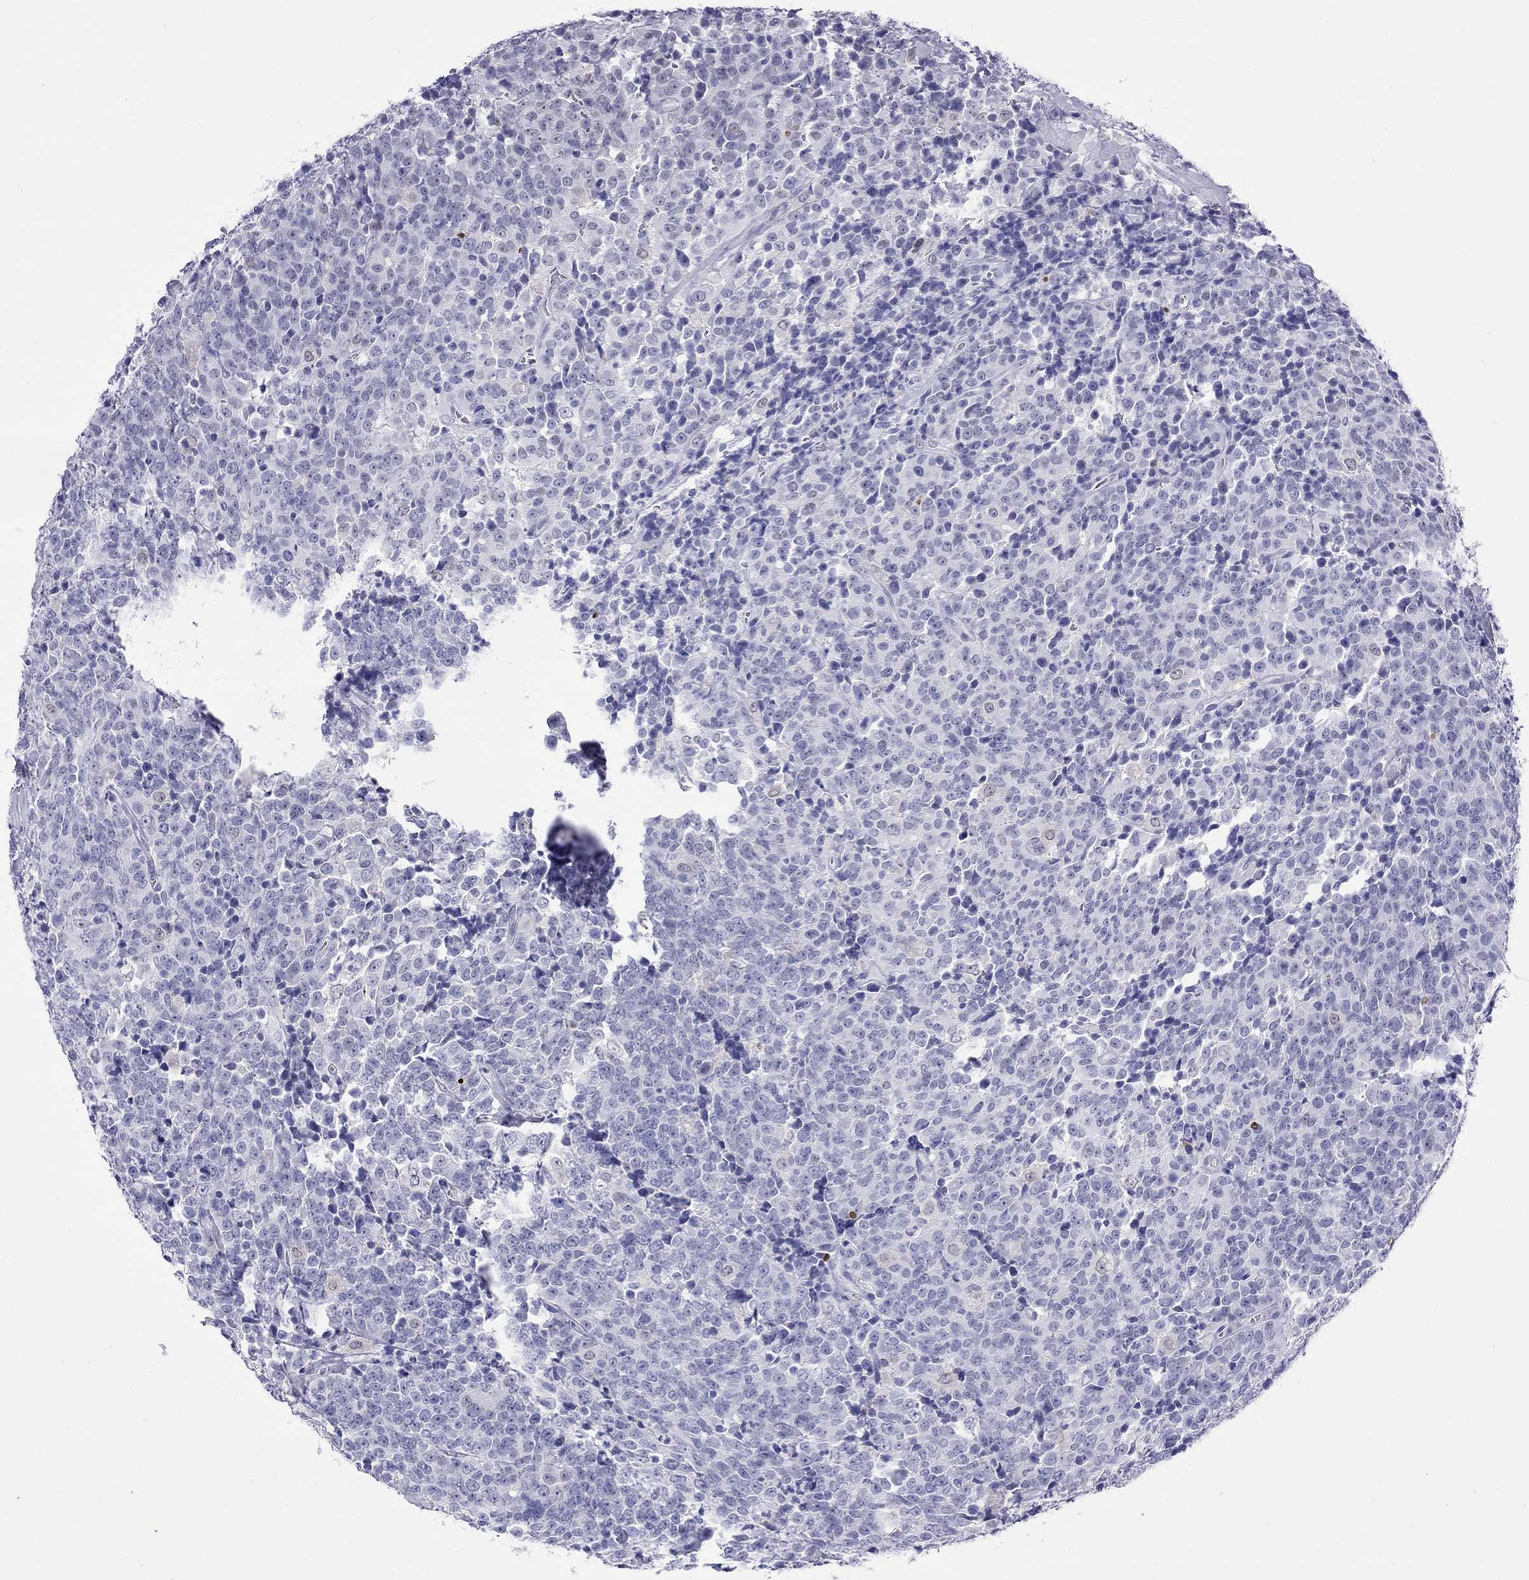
{"staining": {"intensity": "negative", "quantity": "none", "location": "none"}, "tissue": "prostate cancer", "cell_type": "Tumor cells", "image_type": "cancer", "snomed": [{"axis": "morphology", "description": "Adenocarcinoma, NOS"}, {"axis": "topography", "description": "Prostate"}], "caption": "This is an IHC photomicrograph of human prostate cancer. There is no staining in tumor cells.", "gene": "SLC30A8", "patient": {"sex": "male", "age": 67}}